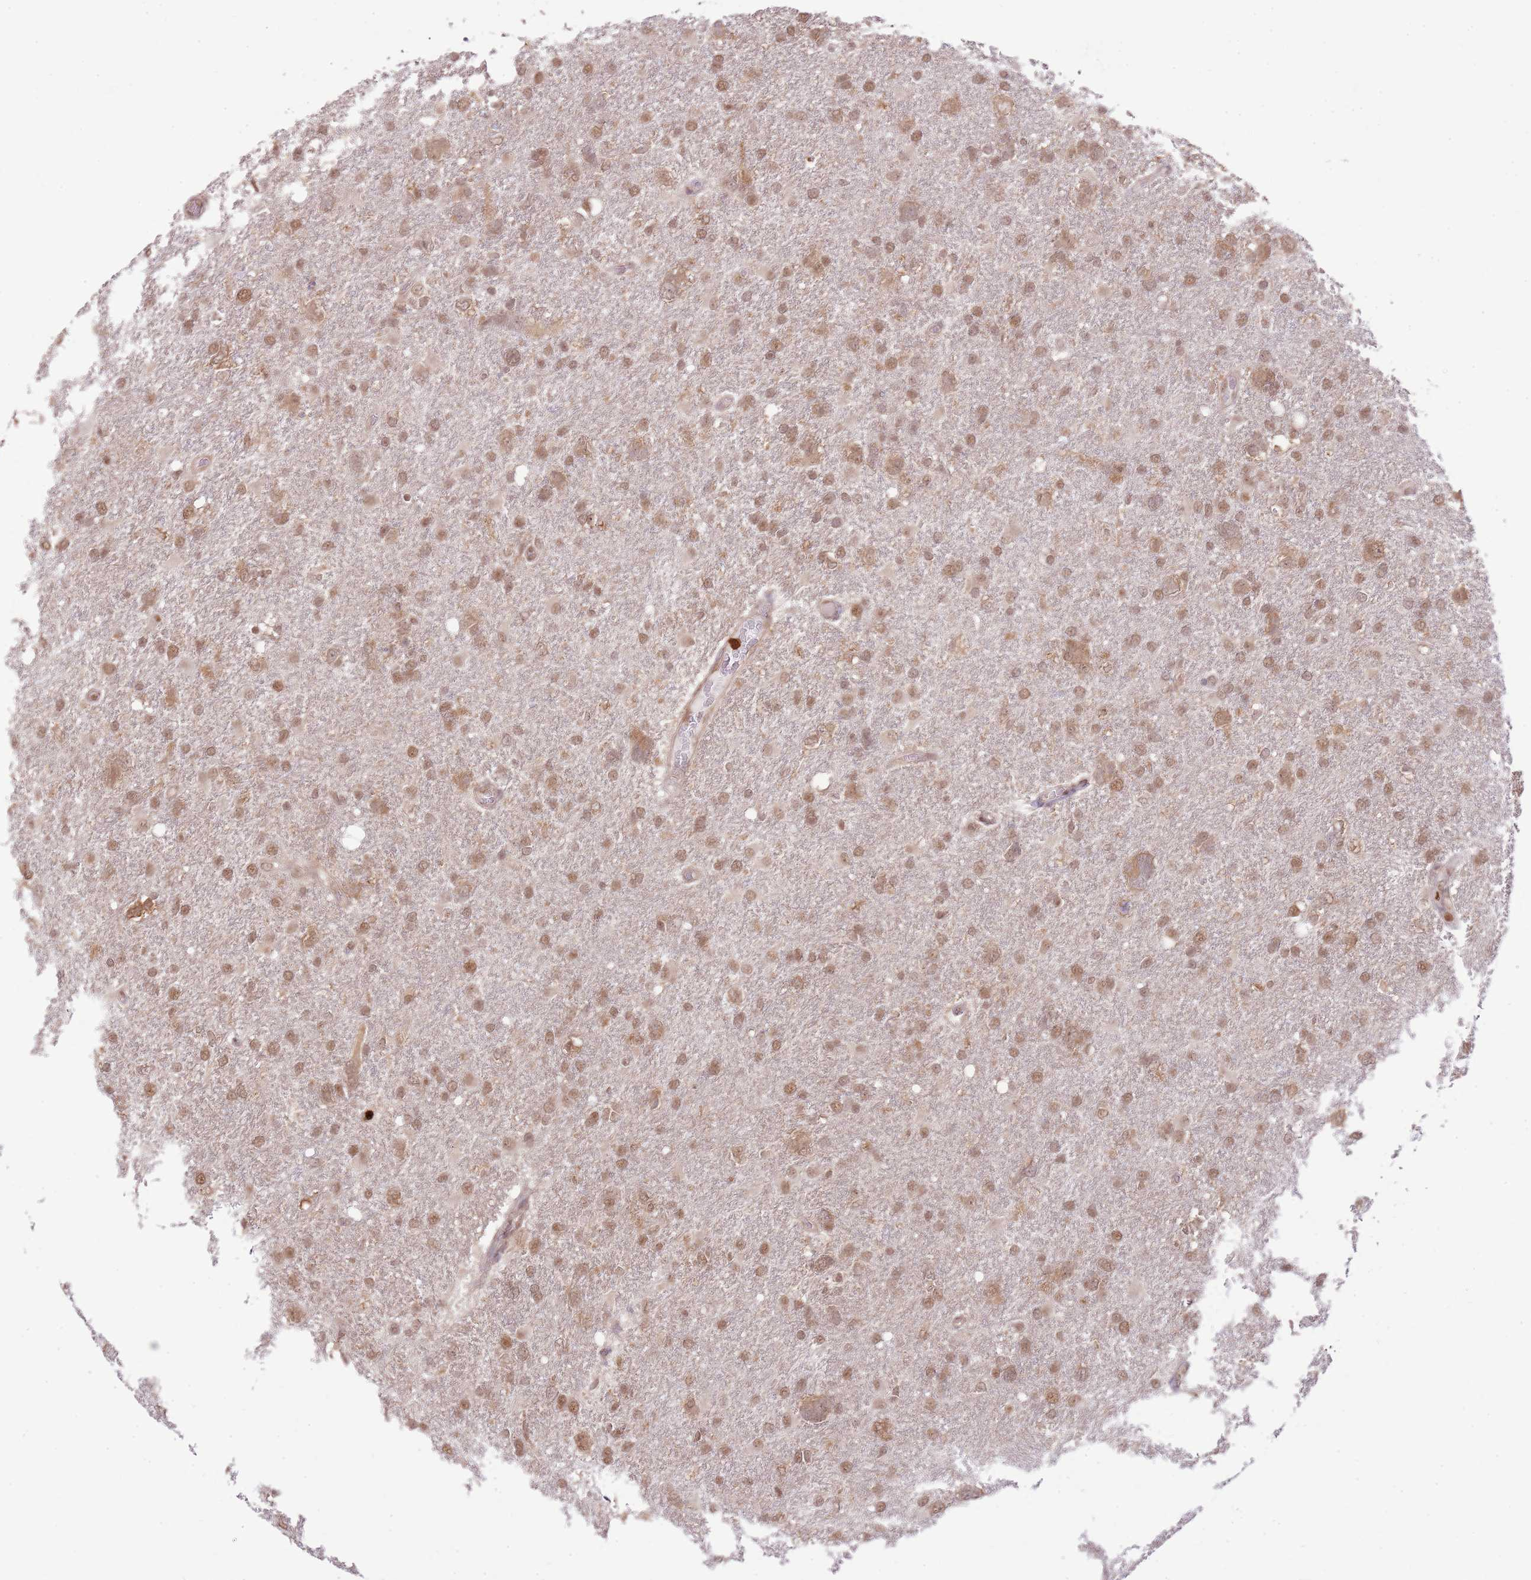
{"staining": {"intensity": "moderate", "quantity": ">75%", "location": "nuclear"}, "tissue": "glioma", "cell_type": "Tumor cells", "image_type": "cancer", "snomed": [{"axis": "morphology", "description": "Glioma, malignant, High grade"}, {"axis": "topography", "description": "Brain"}], "caption": "The immunohistochemical stain shows moderate nuclear expression in tumor cells of malignant glioma (high-grade) tissue.", "gene": "AMIGO1", "patient": {"sex": "male", "age": 61}}